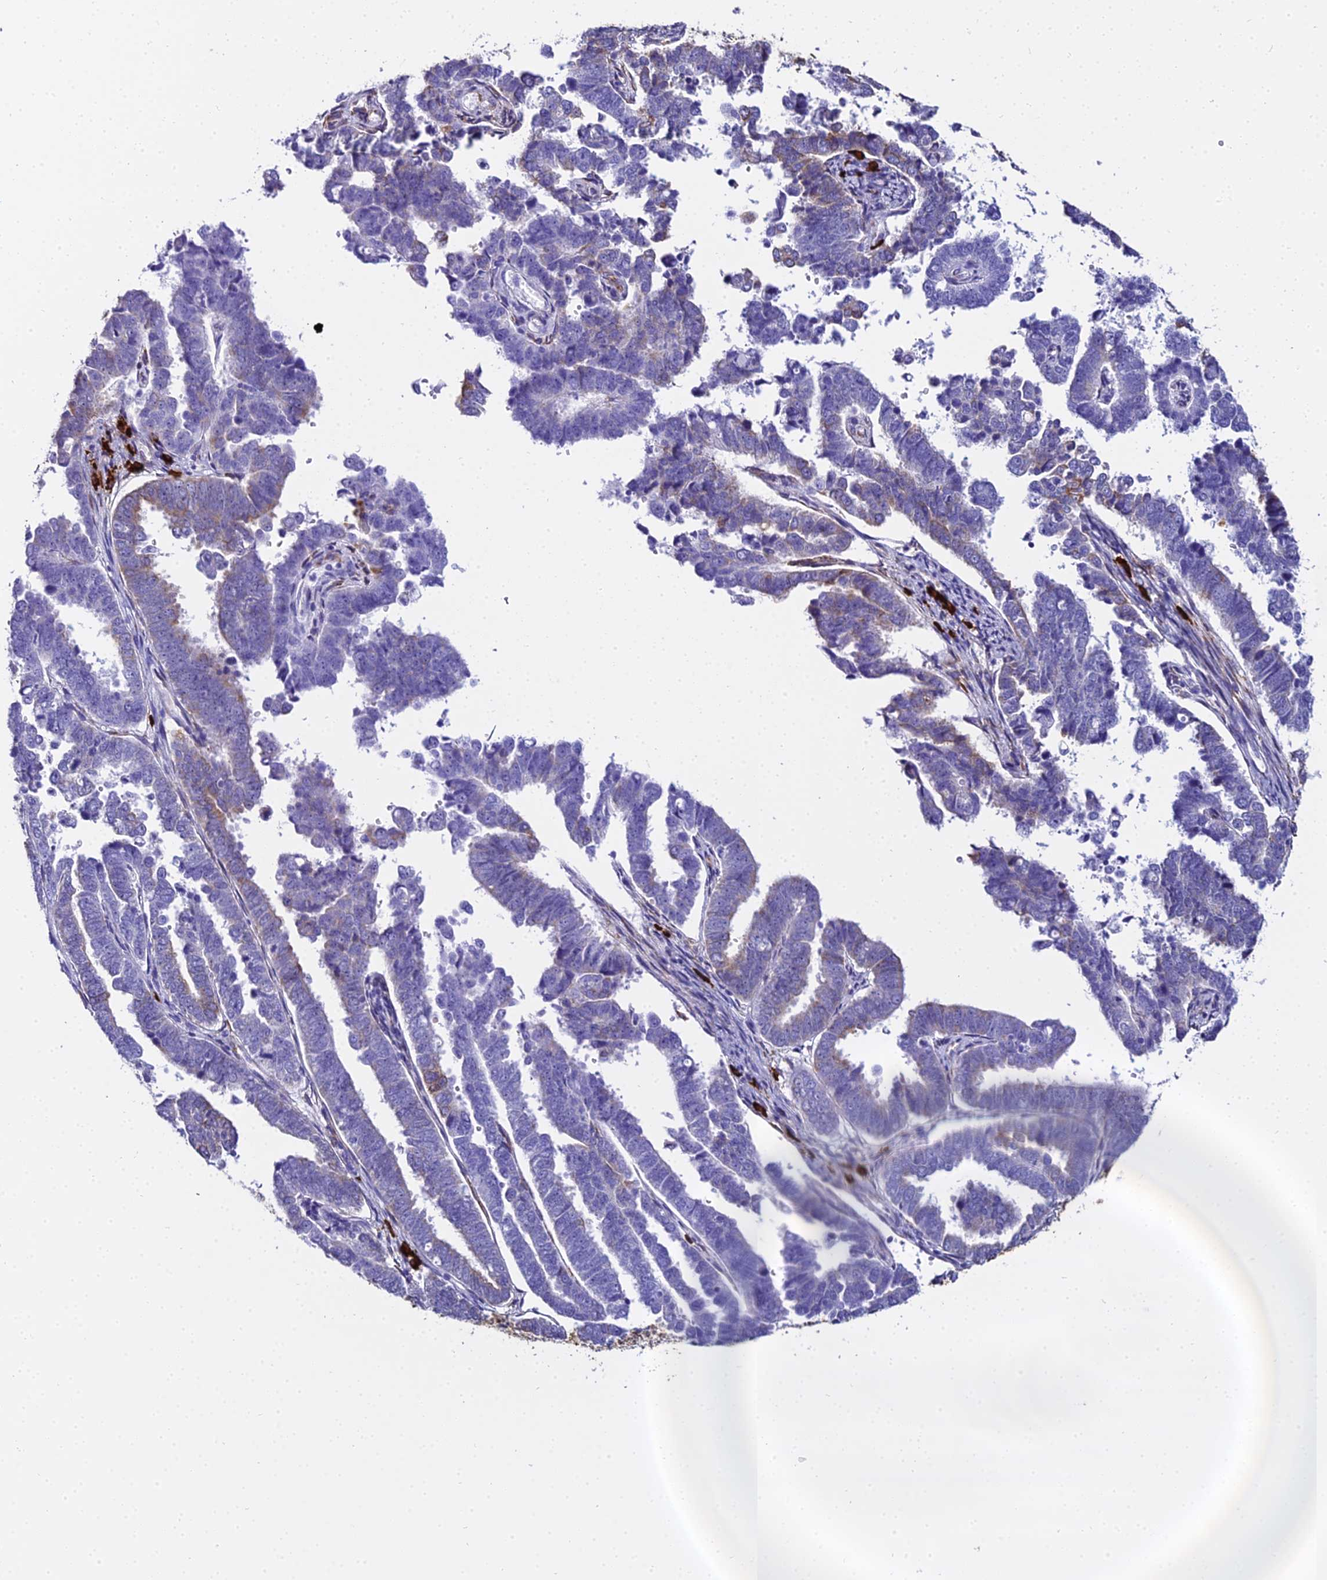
{"staining": {"intensity": "weak", "quantity": "<25%", "location": "cytoplasmic/membranous"}, "tissue": "endometrial cancer", "cell_type": "Tumor cells", "image_type": "cancer", "snomed": [{"axis": "morphology", "description": "Adenocarcinoma, NOS"}, {"axis": "topography", "description": "Endometrium"}], "caption": "The micrograph displays no staining of tumor cells in endometrial cancer (adenocarcinoma).", "gene": "TXNDC5", "patient": {"sex": "female", "age": 75}}